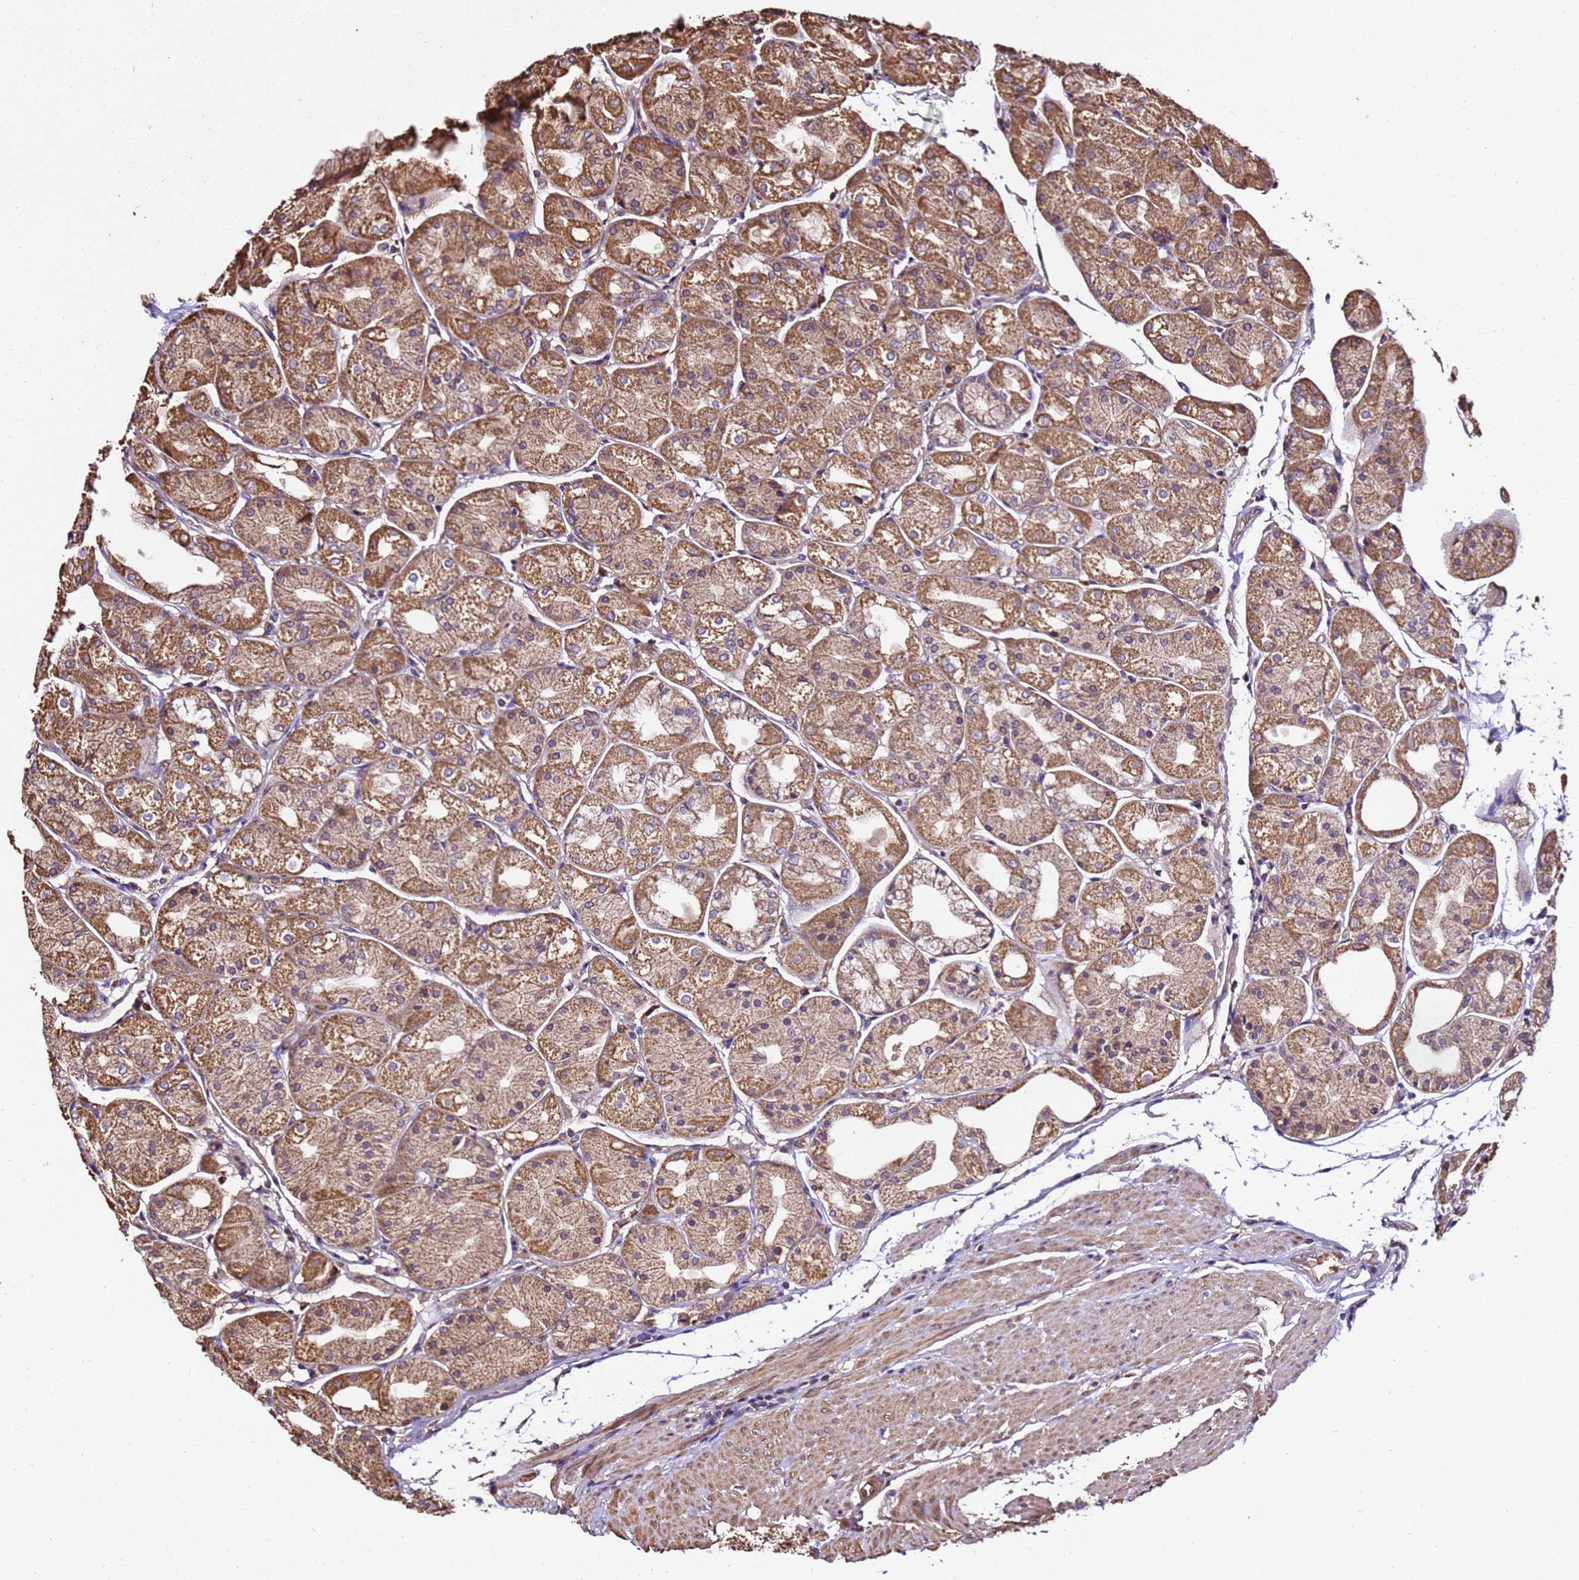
{"staining": {"intensity": "moderate", "quantity": ">75%", "location": "cytoplasmic/membranous"}, "tissue": "stomach", "cell_type": "Glandular cells", "image_type": "normal", "snomed": [{"axis": "morphology", "description": "Normal tissue, NOS"}, {"axis": "topography", "description": "Stomach, upper"}], "caption": "Protein staining demonstrates moderate cytoplasmic/membranous staining in about >75% of glandular cells in benign stomach.", "gene": "LRRIQ1", "patient": {"sex": "male", "age": 72}}